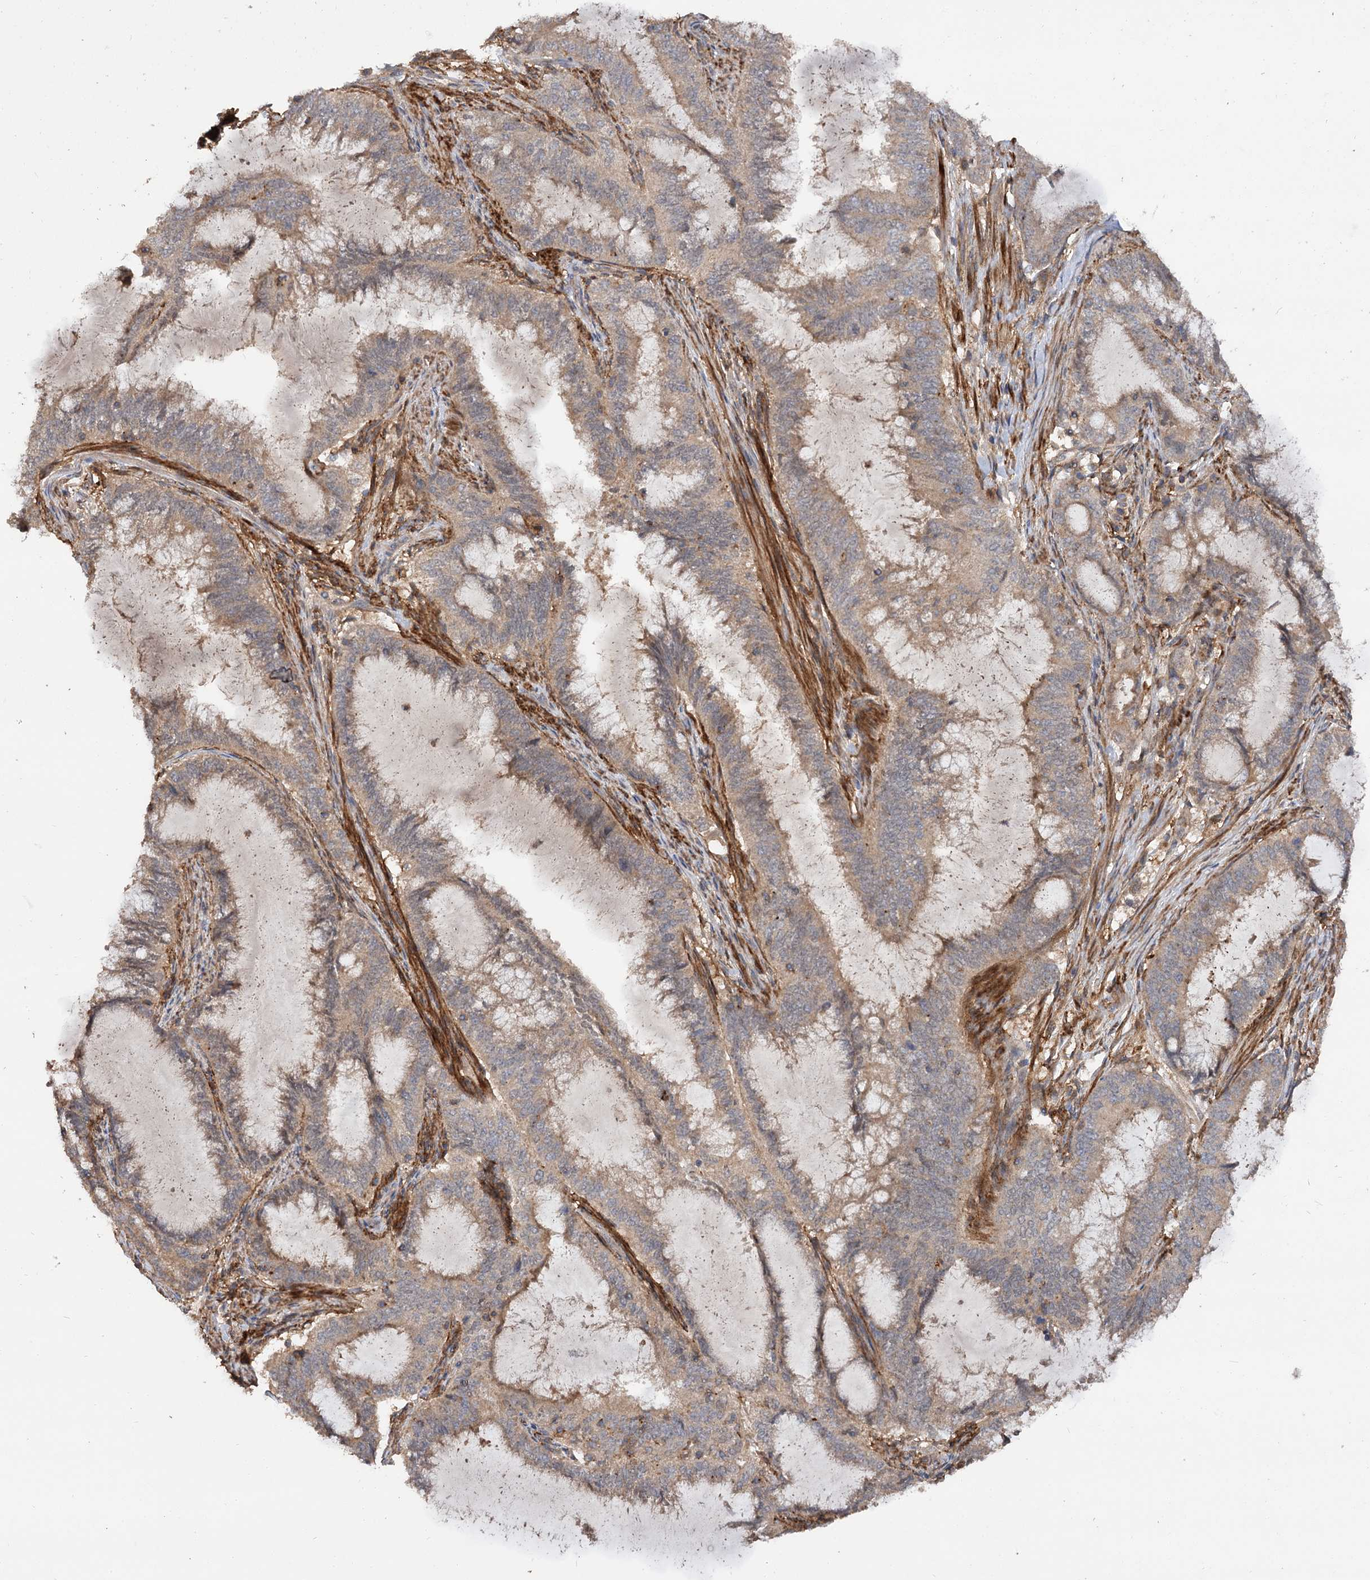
{"staining": {"intensity": "weak", "quantity": ">75%", "location": "cytoplasmic/membranous"}, "tissue": "endometrial cancer", "cell_type": "Tumor cells", "image_type": "cancer", "snomed": [{"axis": "morphology", "description": "Adenocarcinoma, NOS"}, {"axis": "topography", "description": "Endometrium"}], "caption": "Weak cytoplasmic/membranous positivity for a protein is identified in about >75% of tumor cells of adenocarcinoma (endometrial) using IHC.", "gene": "FBXW8", "patient": {"sex": "female", "age": 51}}